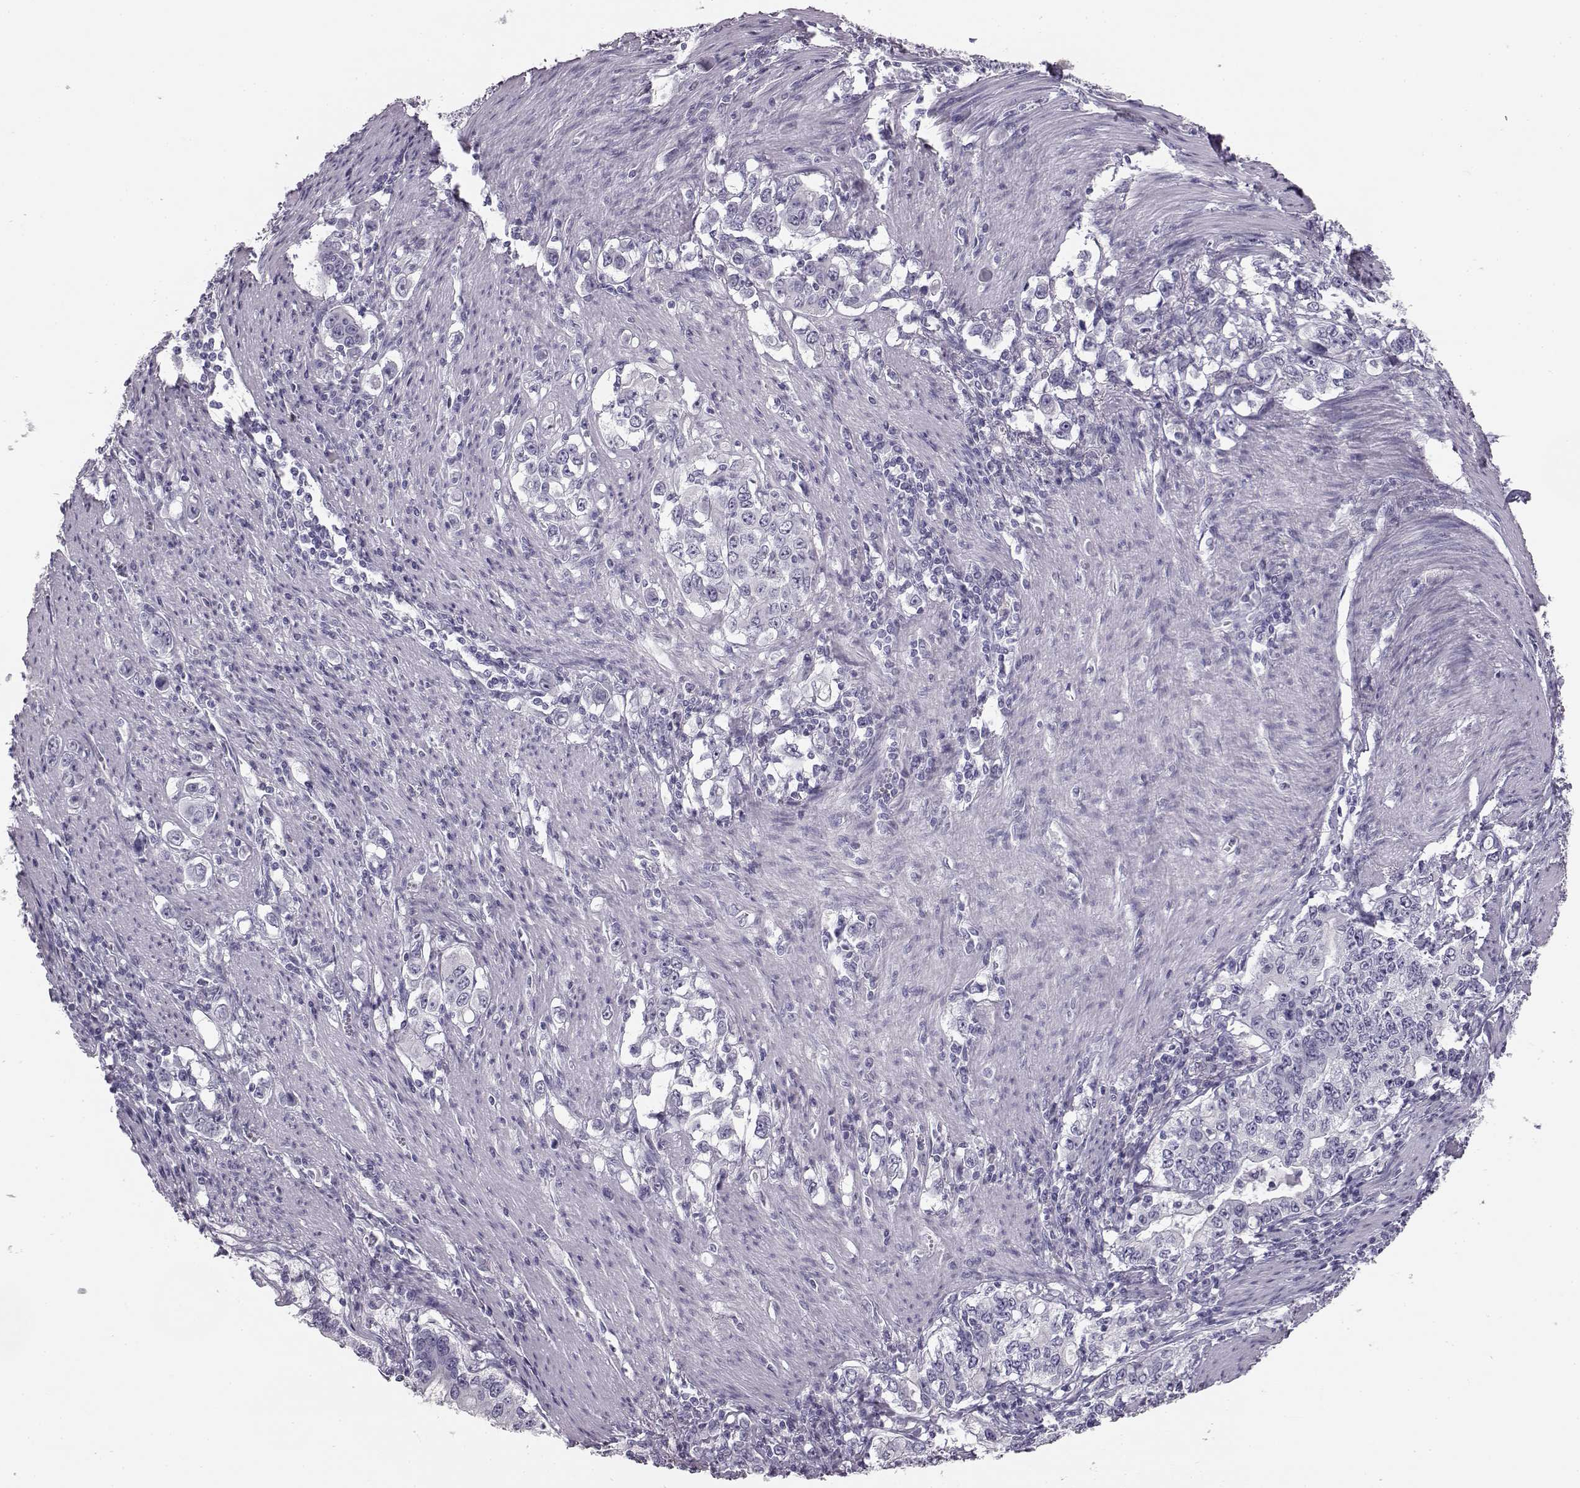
{"staining": {"intensity": "negative", "quantity": "none", "location": "none"}, "tissue": "stomach cancer", "cell_type": "Tumor cells", "image_type": "cancer", "snomed": [{"axis": "morphology", "description": "Adenocarcinoma, NOS"}, {"axis": "topography", "description": "Stomach, lower"}], "caption": "An image of human stomach cancer (adenocarcinoma) is negative for staining in tumor cells.", "gene": "BFSP2", "patient": {"sex": "female", "age": 72}}